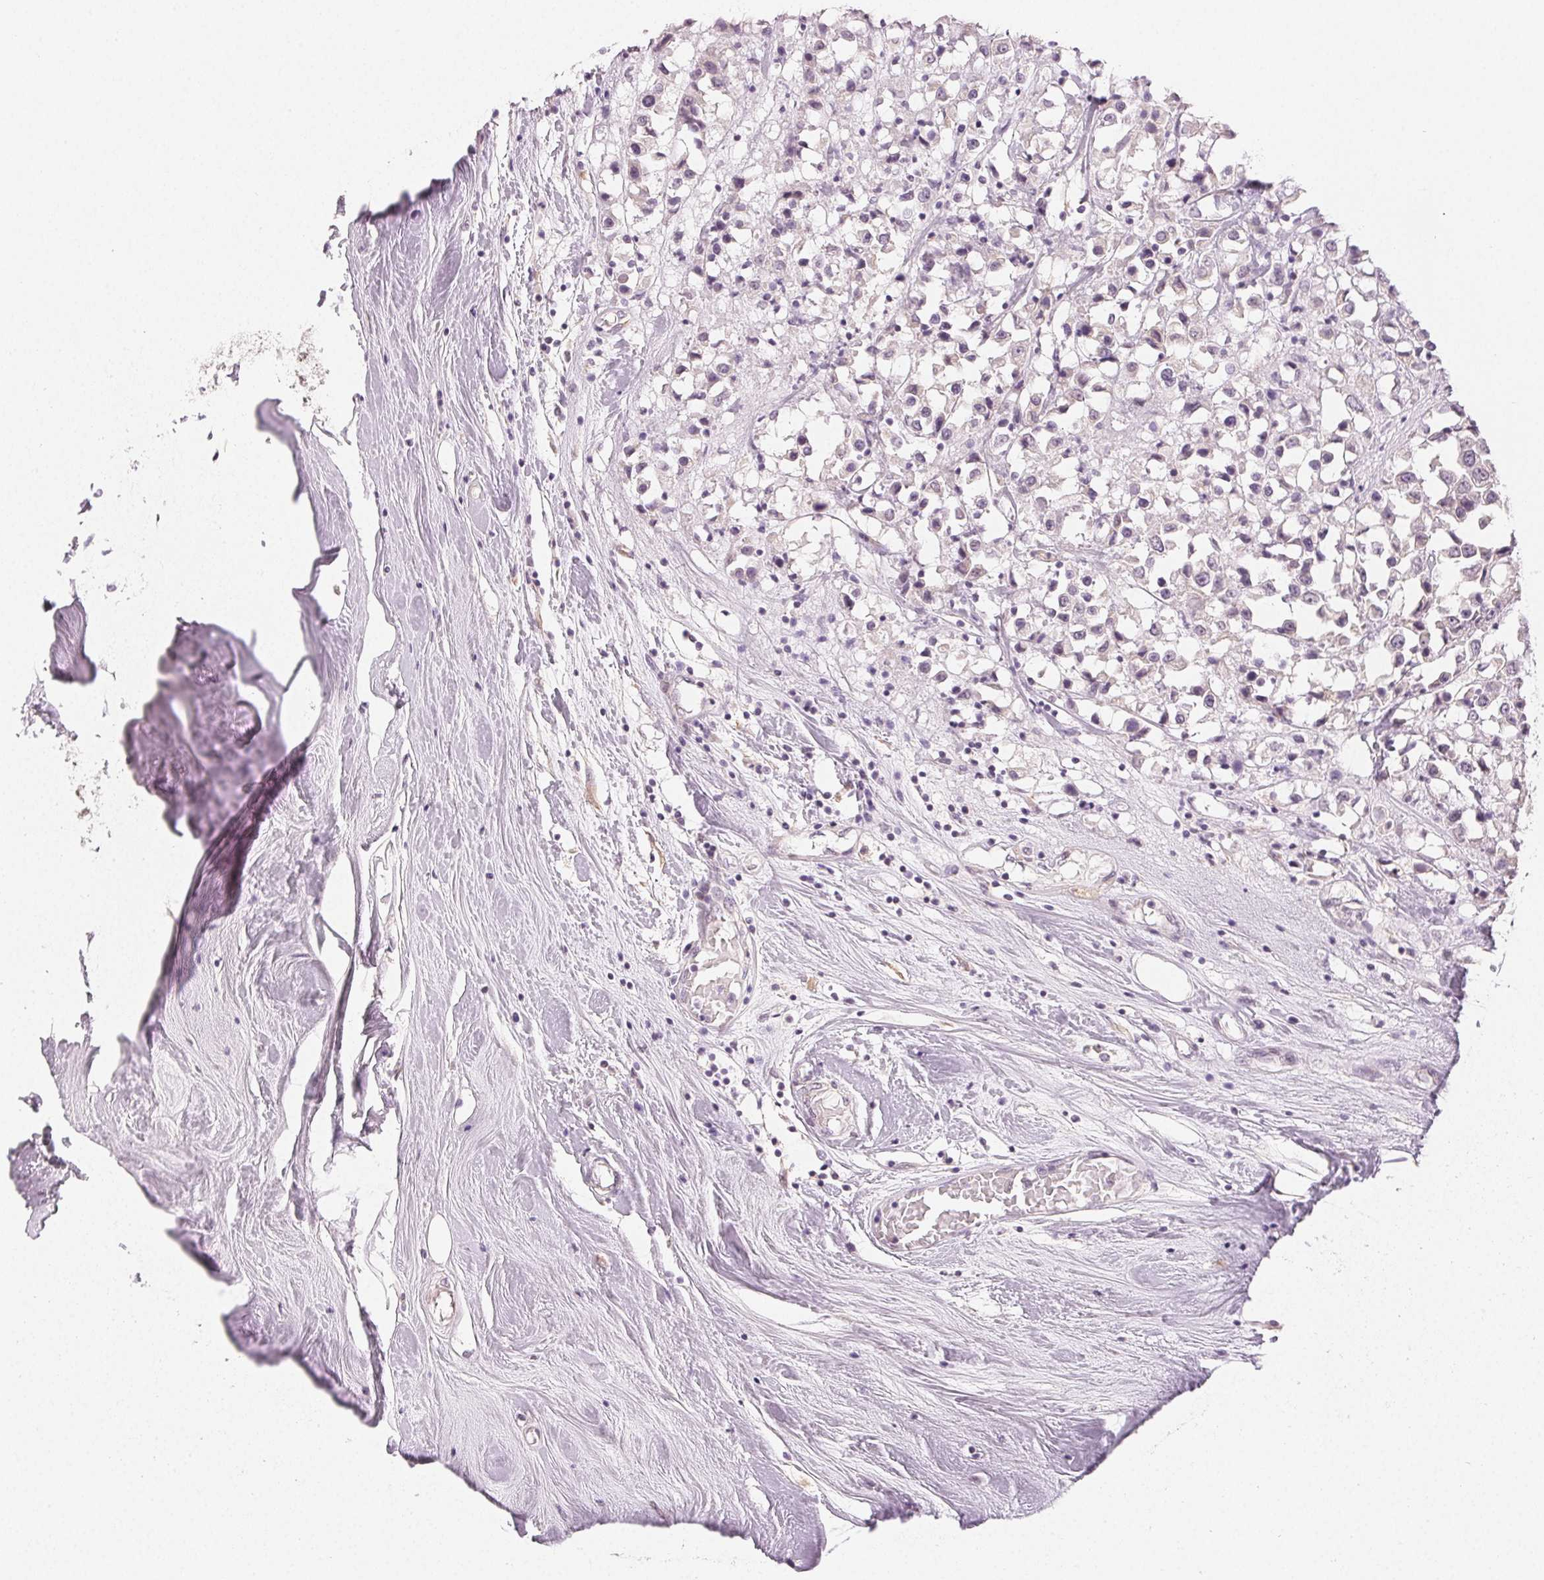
{"staining": {"intensity": "negative", "quantity": "none", "location": "none"}, "tissue": "breast cancer", "cell_type": "Tumor cells", "image_type": "cancer", "snomed": [{"axis": "morphology", "description": "Duct carcinoma"}, {"axis": "topography", "description": "Breast"}], "caption": "Immunohistochemical staining of breast invasive ductal carcinoma demonstrates no significant staining in tumor cells. The staining is performed using DAB (3,3'-diaminobenzidine) brown chromogen with nuclei counter-stained in using hematoxylin.", "gene": "MAP1LC3A", "patient": {"sex": "female", "age": 61}}